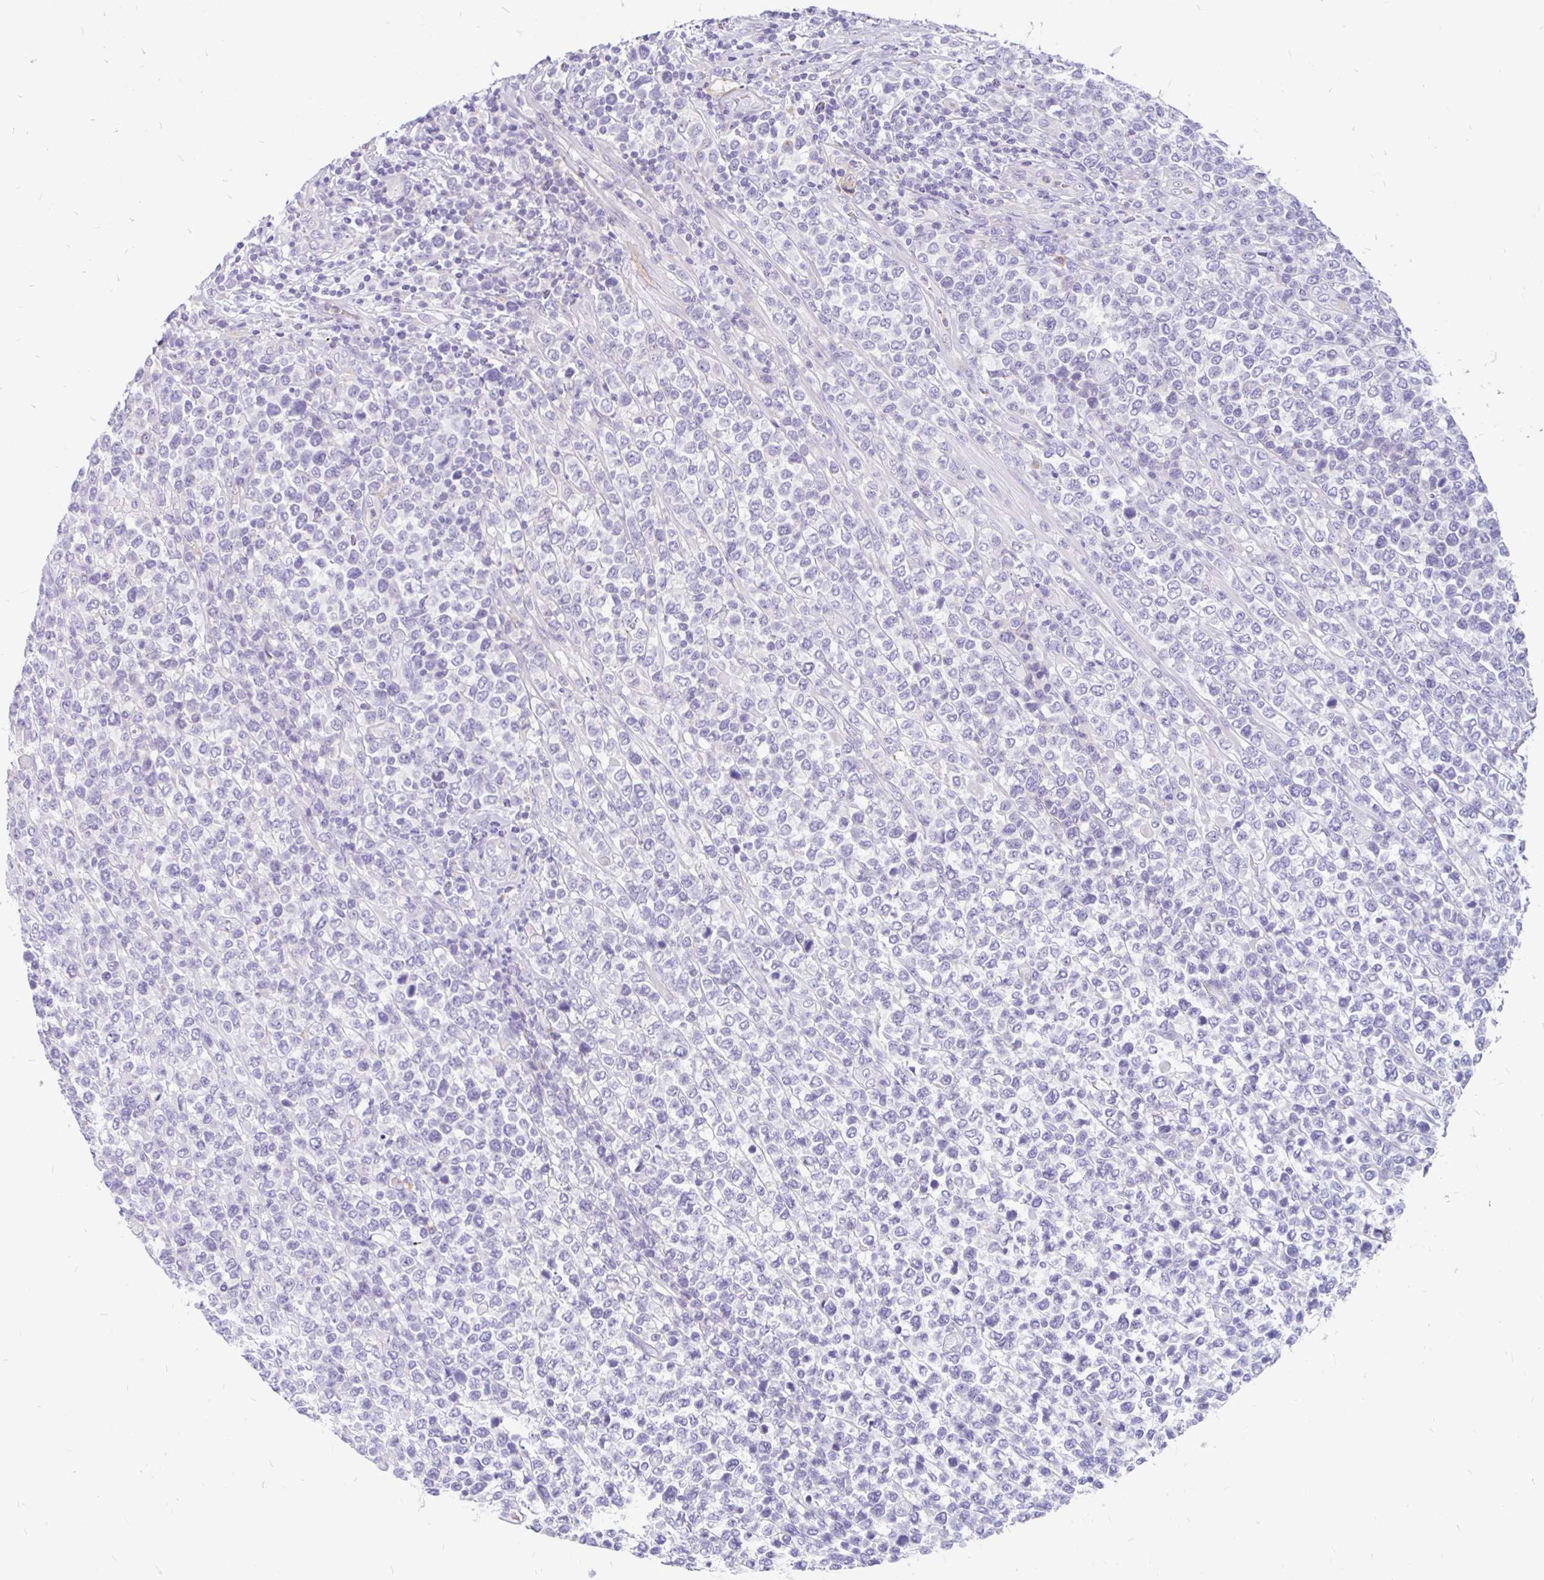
{"staining": {"intensity": "negative", "quantity": "none", "location": "none"}, "tissue": "lymphoma", "cell_type": "Tumor cells", "image_type": "cancer", "snomed": [{"axis": "morphology", "description": "Malignant lymphoma, non-Hodgkin's type, High grade"}, {"axis": "topography", "description": "Soft tissue"}], "caption": "Human high-grade malignant lymphoma, non-Hodgkin's type stained for a protein using immunohistochemistry (IHC) demonstrates no expression in tumor cells.", "gene": "KIAA2013", "patient": {"sex": "female", "age": 56}}